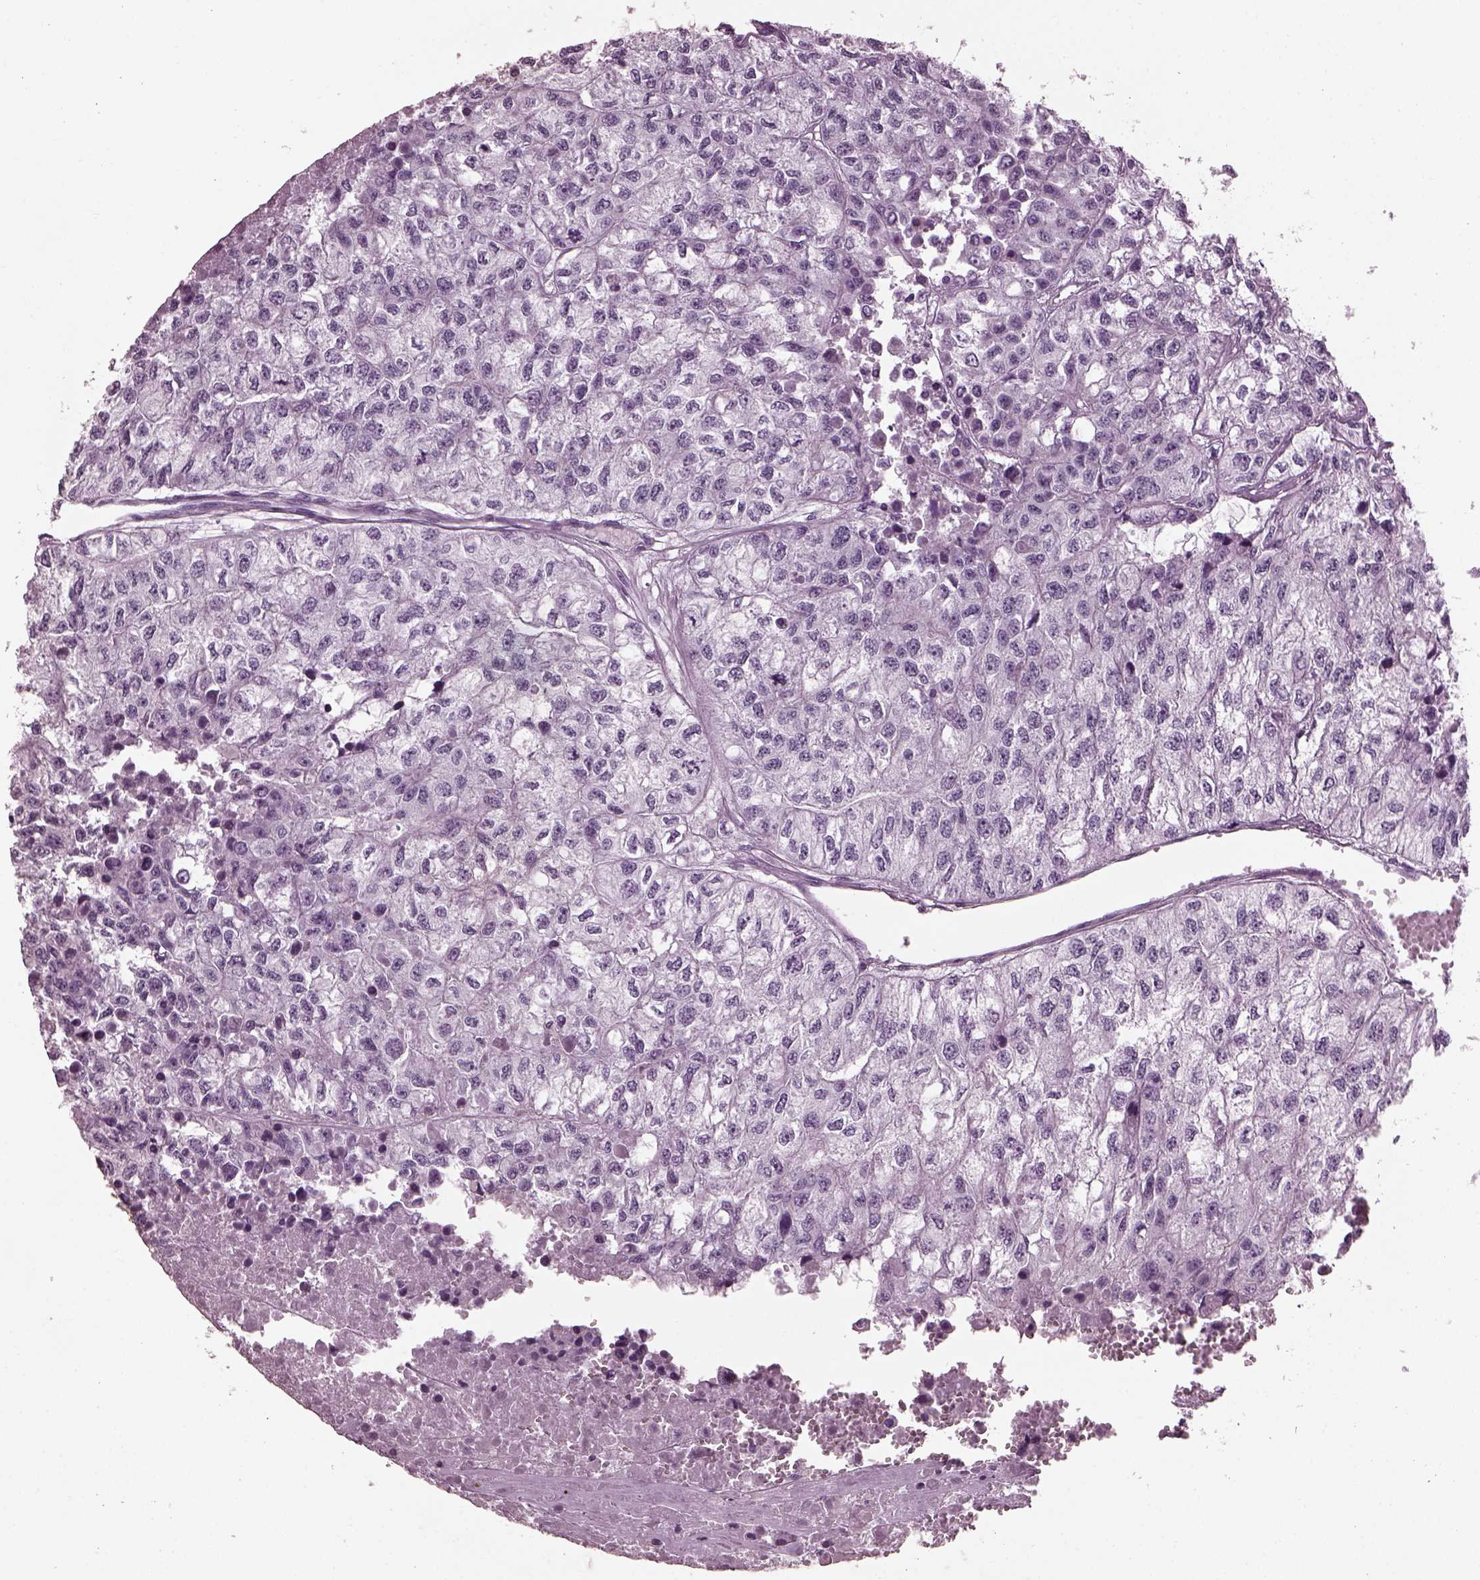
{"staining": {"intensity": "negative", "quantity": "none", "location": "none"}, "tissue": "renal cancer", "cell_type": "Tumor cells", "image_type": "cancer", "snomed": [{"axis": "morphology", "description": "Adenocarcinoma, NOS"}, {"axis": "topography", "description": "Kidney"}], "caption": "Tumor cells show no significant positivity in renal adenocarcinoma.", "gene": "SLC6A17", "patient": {"sex": "male", "age": 56}}